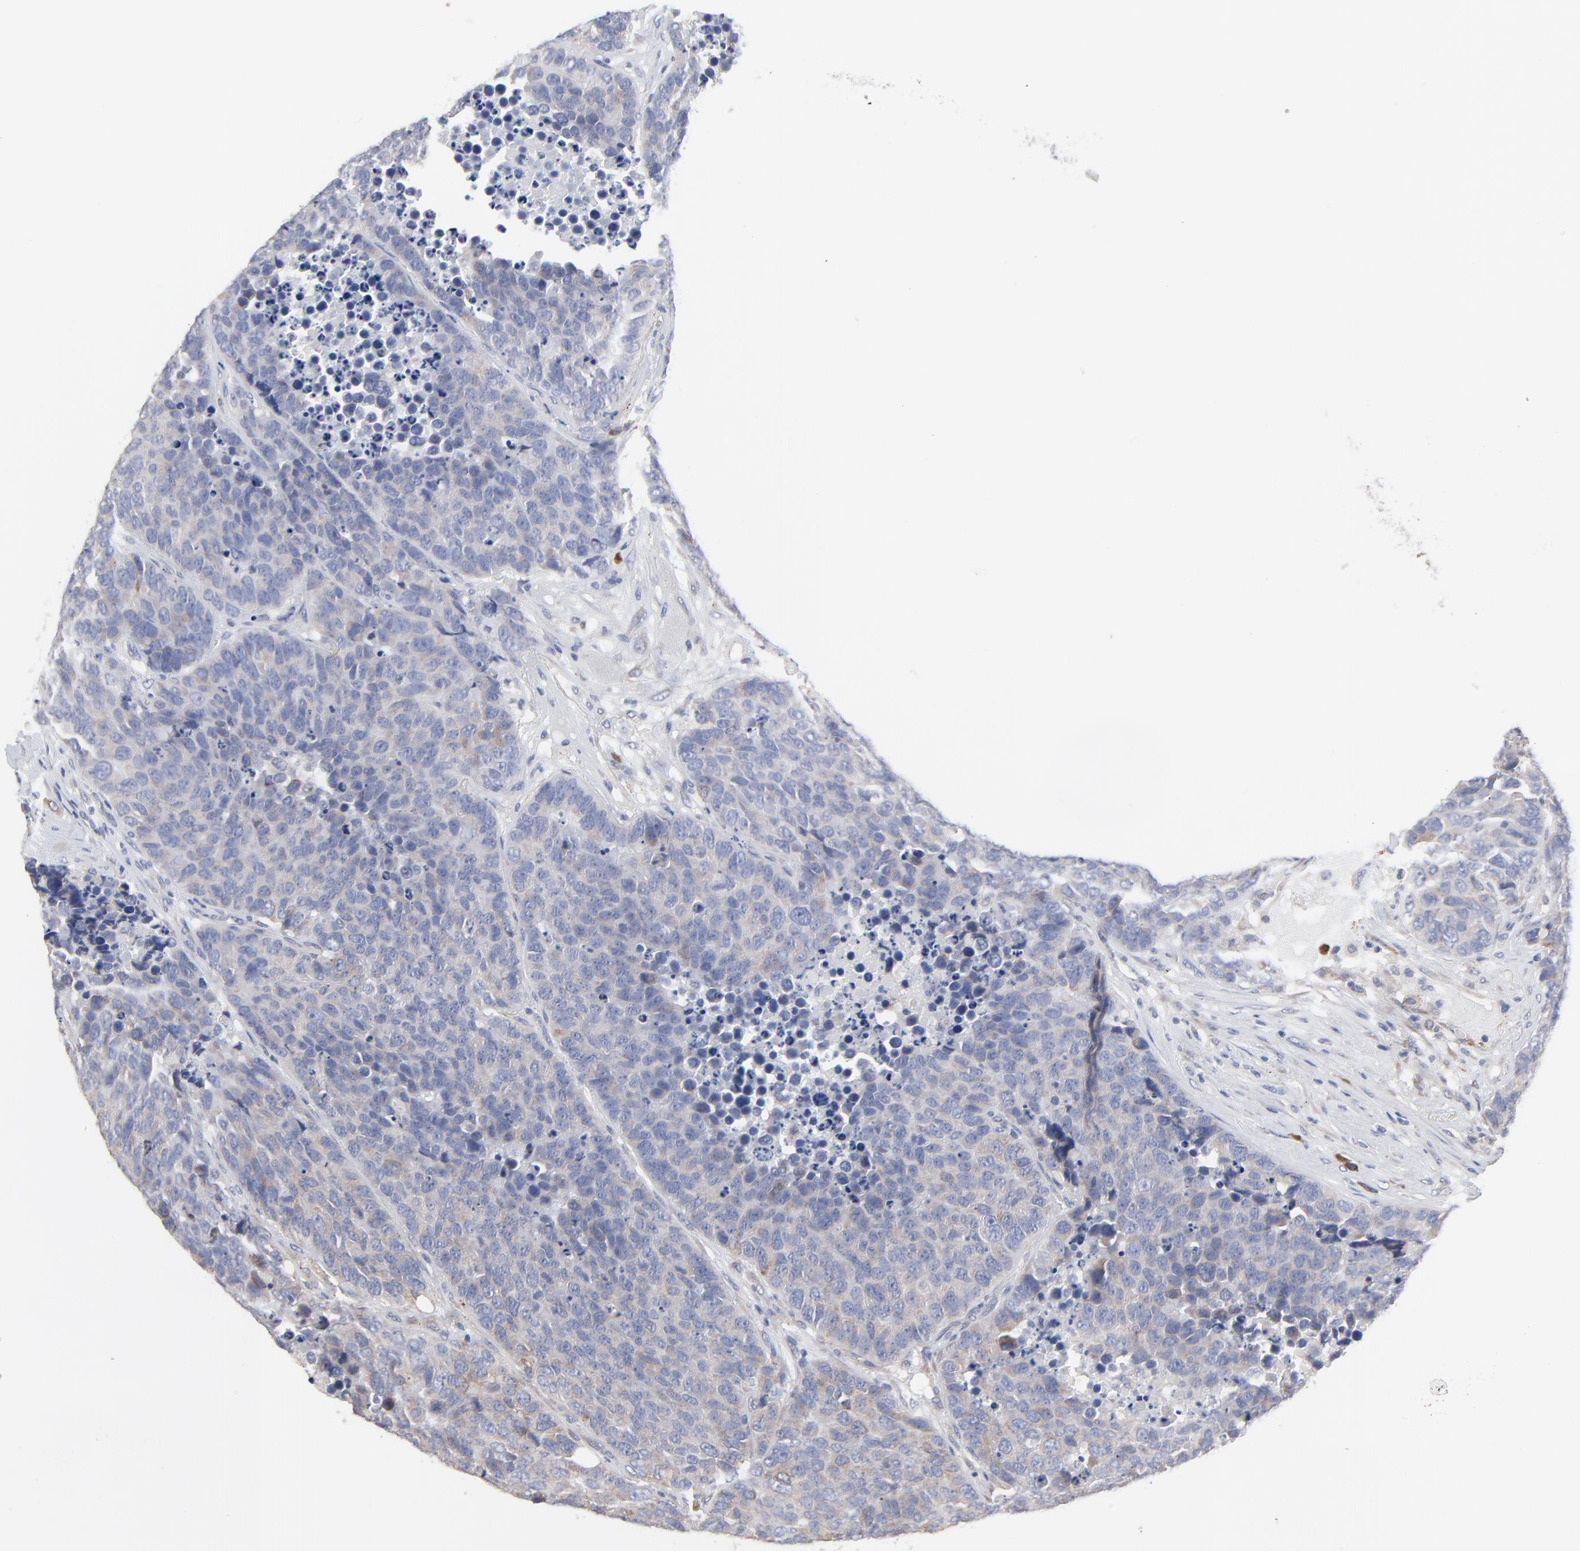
{"staining": {"intensity": "weak", "quantity": ">75%", "location": "cytoplasmic/membranous"}, "tissue": "carcinoid", "cell_type": "Tumor cells", "image_type": "cancer", "snomed": [{"axis": "morphology", "description": "Carcinoid, malignant, NOS"}, {"axis": "topography", "description": "Lung"}], "caption": "Human carcinoid (malignant) stained with a brown dye shows weak cytoplasmic/membranous positive positivity in about >75% of tumor cells.", "gene": "TRIM22", "patient": {"sex": "male", "age": 60}}